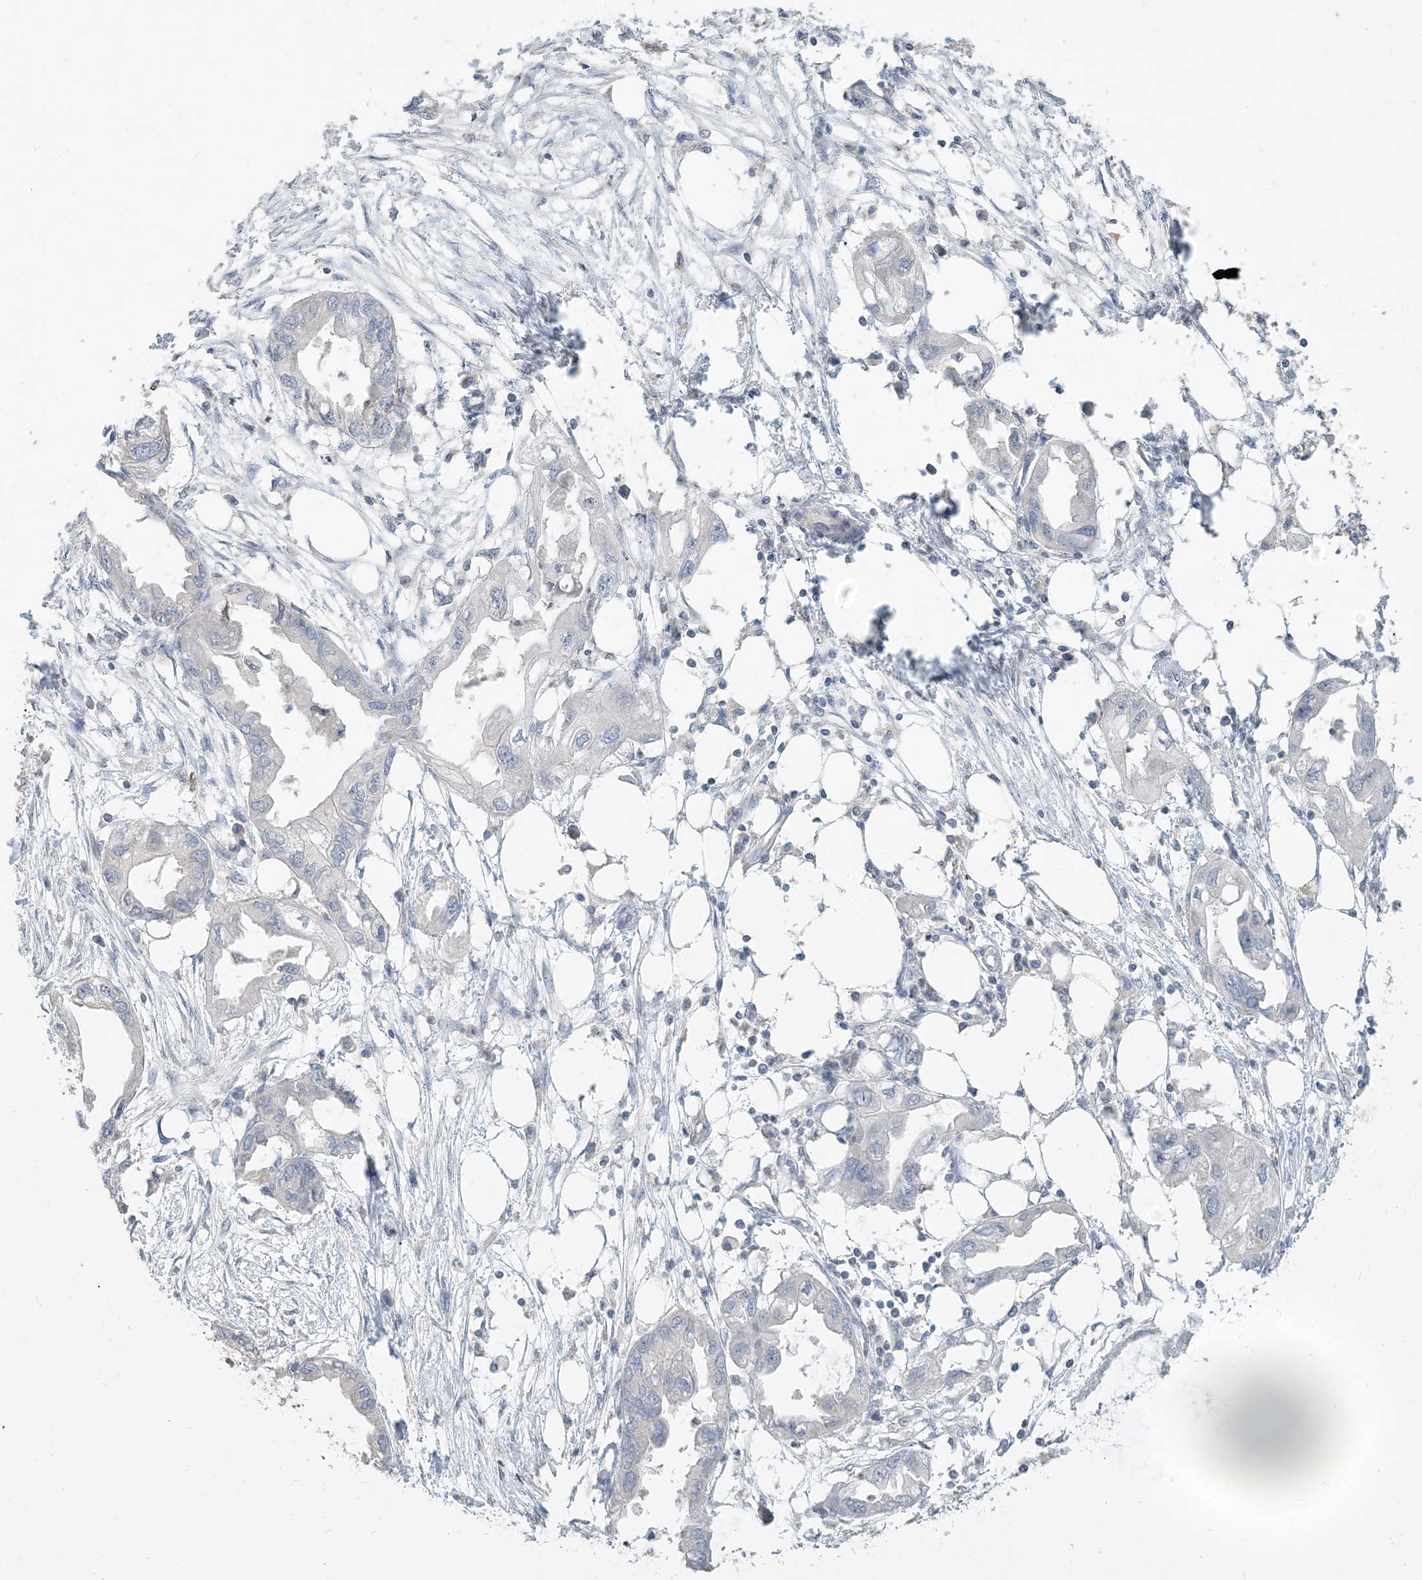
{"staining": {"intensity": "negative", "quantity": "none", "location": "none"}, "tissue": "endometrial cancer", "cell_type": "Tumor cells", "image_type": "cancer", "snomed": [{"axis": "morphology", "description": "Adenocarcinoma, NOS"}, {"axis": "morphology", "description": "Adenocarcinoma, metastatic, NOS"}, {"axis": "topography", "description": "Adipose tissue"}, {"axis": "topography", "description": "Endometrium"}], "caption": "Immunohistochemical staining of metastatic adenocarcinoma (endometrial) displays no significant expression in tumor cells.", "gene": "NPHS2", "patient": {"sex": "female", "age": 67}}